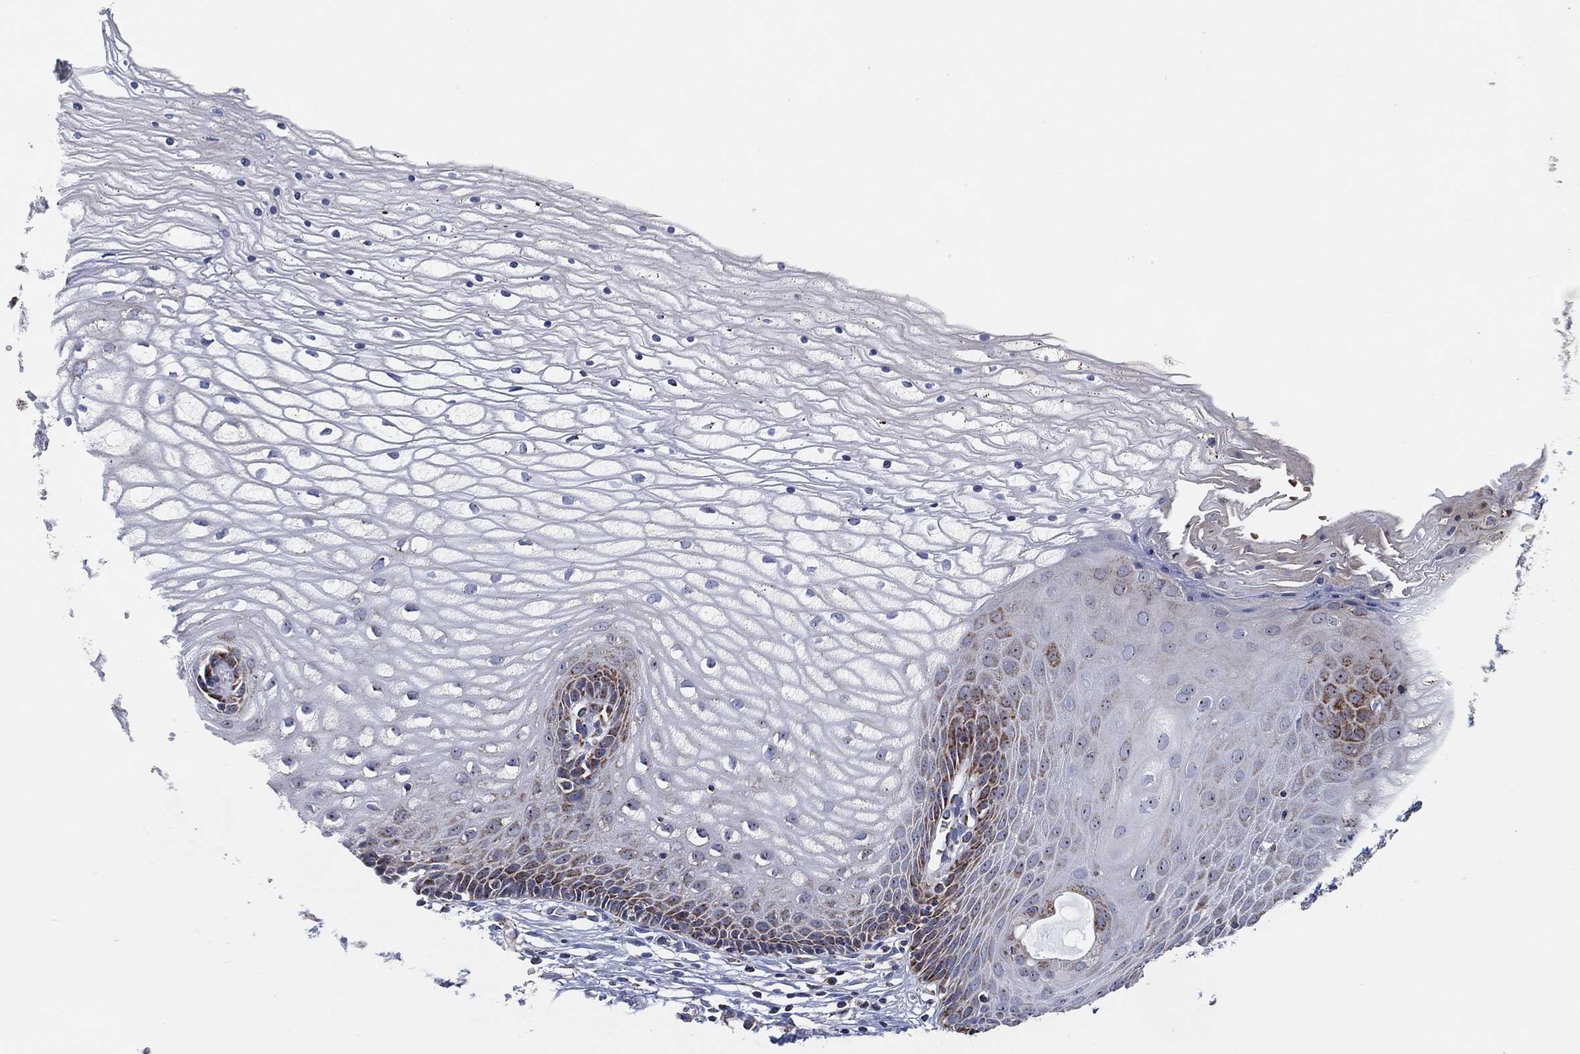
{"staining": {"intensity": "moderate", "quantity": "<25%", "location": "cytoplasmic/membranous"}, "tissue": "cervix", "cell_type": "Glandular cells", "image_type": "normal", "snomed": [{"axis": "morphology", "description": "Normal tissue, NOS"}, {"axis": "topography", "description": "Cervix"}], "caption": "Immunohistochemistry (IHC) histopathology image of benign human cervix stained for a protein (brown), which shows low levels of moderate cytoplasmic/membranous expression in approximately <25% of glandular cells.", "gene": "GCAT", "patient": {"sex": "female", "age": 35}}